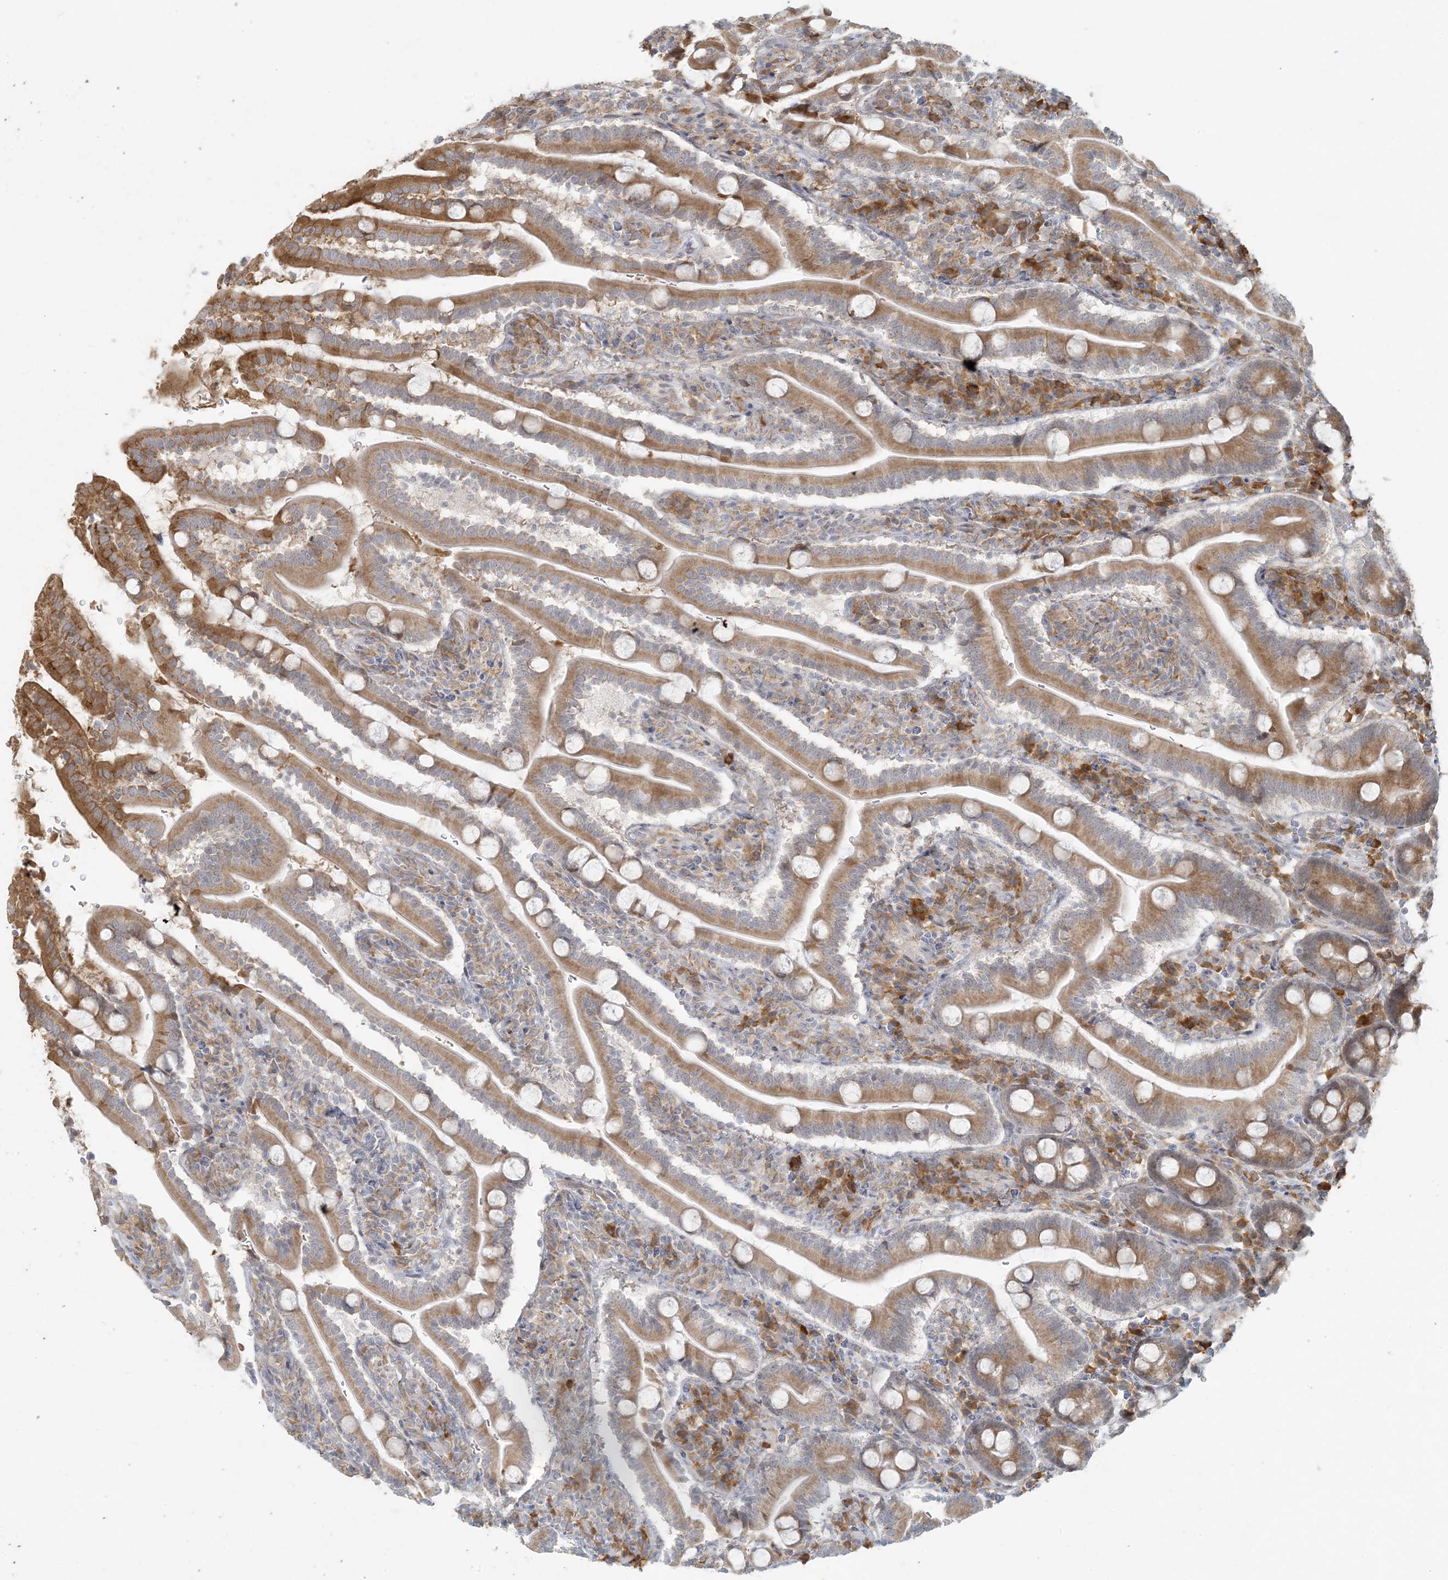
{"staining": {"intensity": "moderate", "quantity": ">75%", "location": "cytoplasmic/membranous"}, "tissue": "duodenum", "cell_type": "Glandular cells", "image_type": "normal", "snomed": [{"axis": "morphology", "description": "Normal tissue, NOS"}, {"axis": "topography", "description": "Duodenum"}], "caption": "Duodenum stained with a brown dye demonstrates moderate cytoplasmic/membranous positive expression in about >75% of glandular cells.", "gene": "HACL1", "patient": {"sex": "male", "age": 35}}